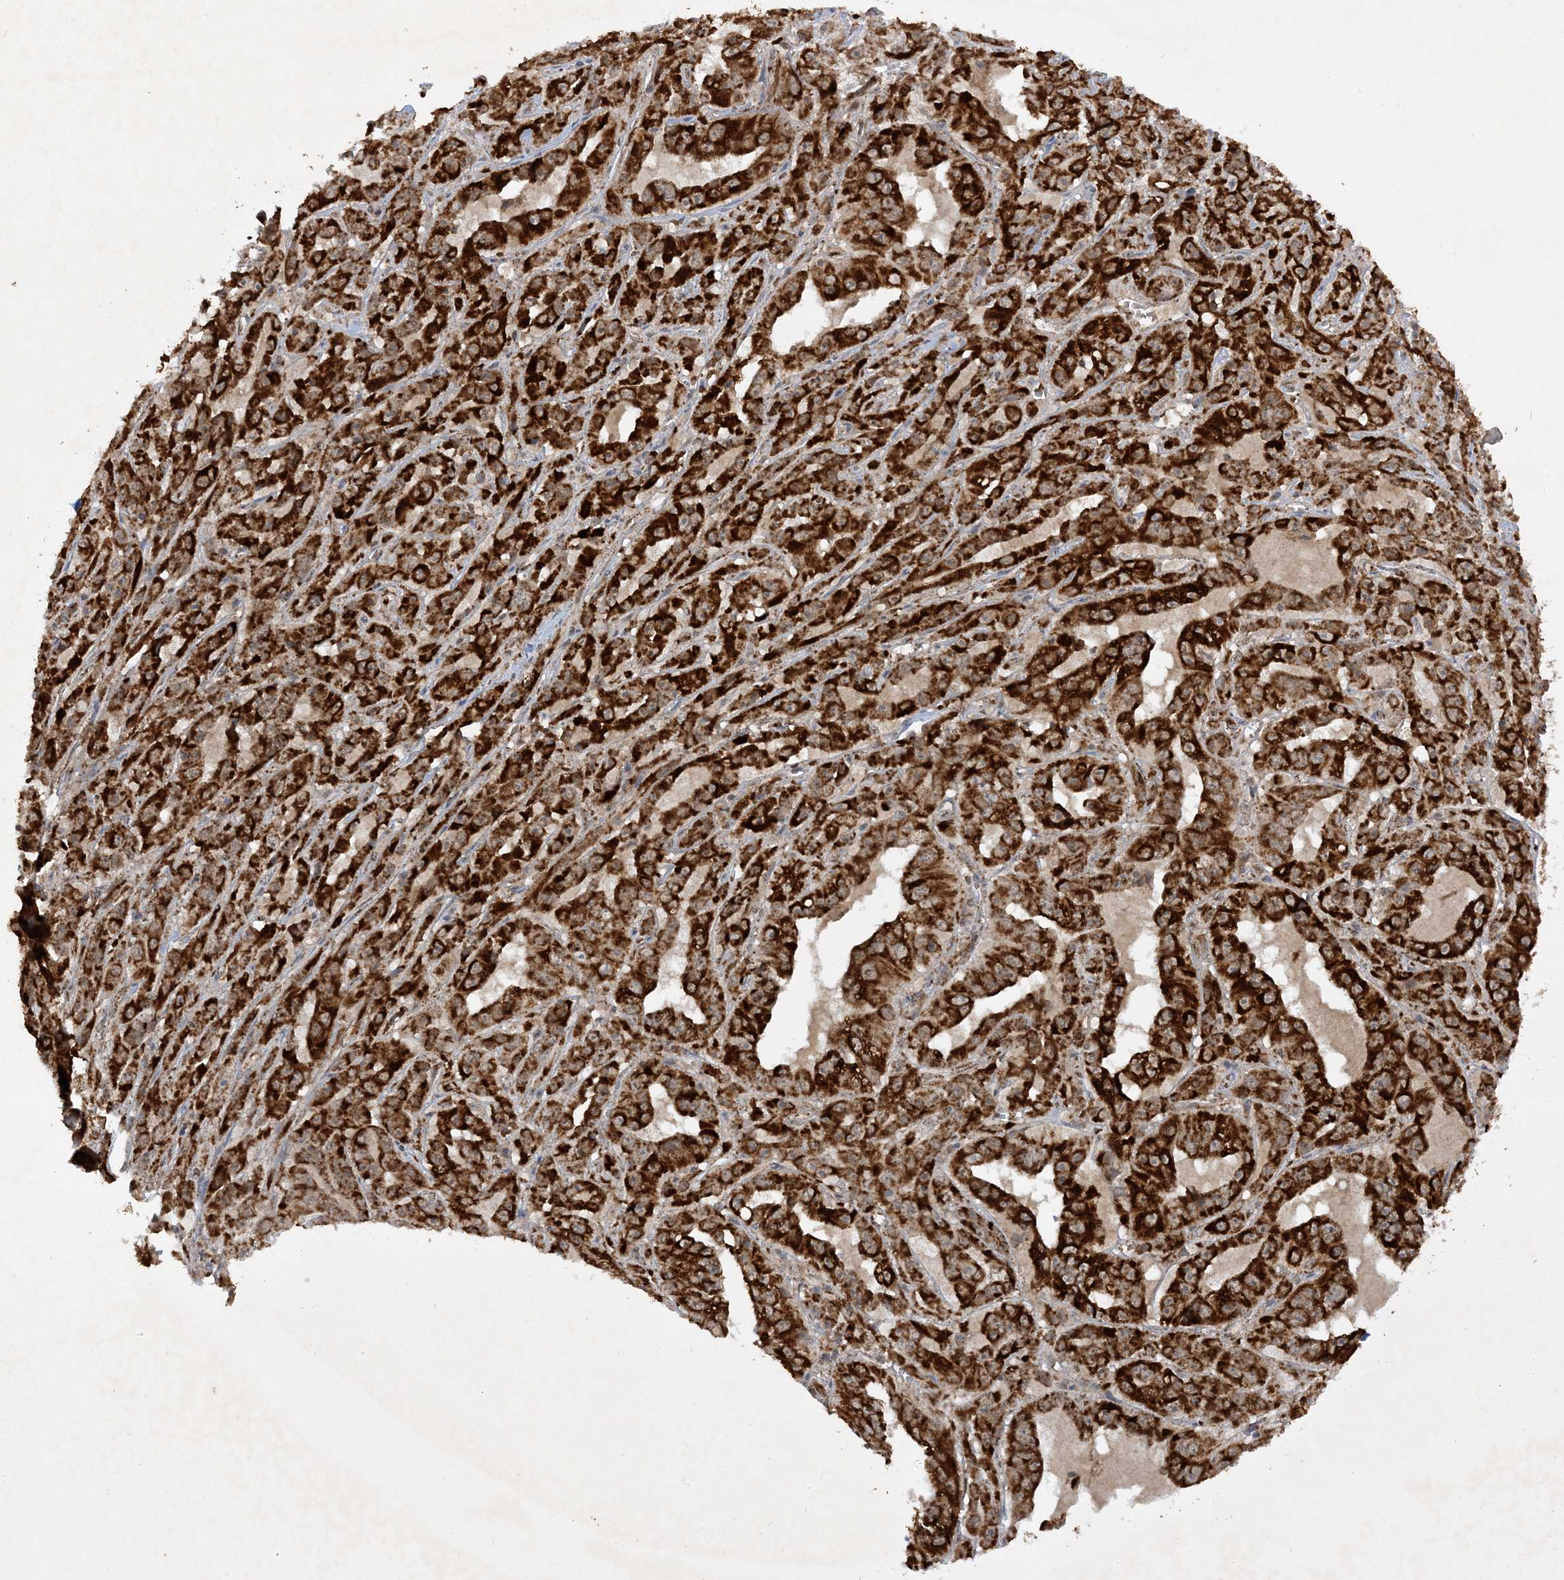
{"staining": {"intensity": "strong", "quantity": ">75%", "location": "cytoplasmic/membranous"}, "tissue": "pancreatic cancer", "cell_type": "Tumor cells", "image_type": "cancer", "snomed": [{"axis": "morphology", "description": "Adenocarcinoma, NOS"}, {"axis": "topography", "description": "Pancreas"}], "caption": "Immunohistochemistry (IHC) photomicrograph of pancreatic cancer (adenocarcinoma) stained for a protein (brown), which reveals high levels of strong cytoplasmic/membranous positivity in approximately >75% of tumor cells.", "gene": "NDUFAF3", "patient": {"sex": "male", "age": 63}}